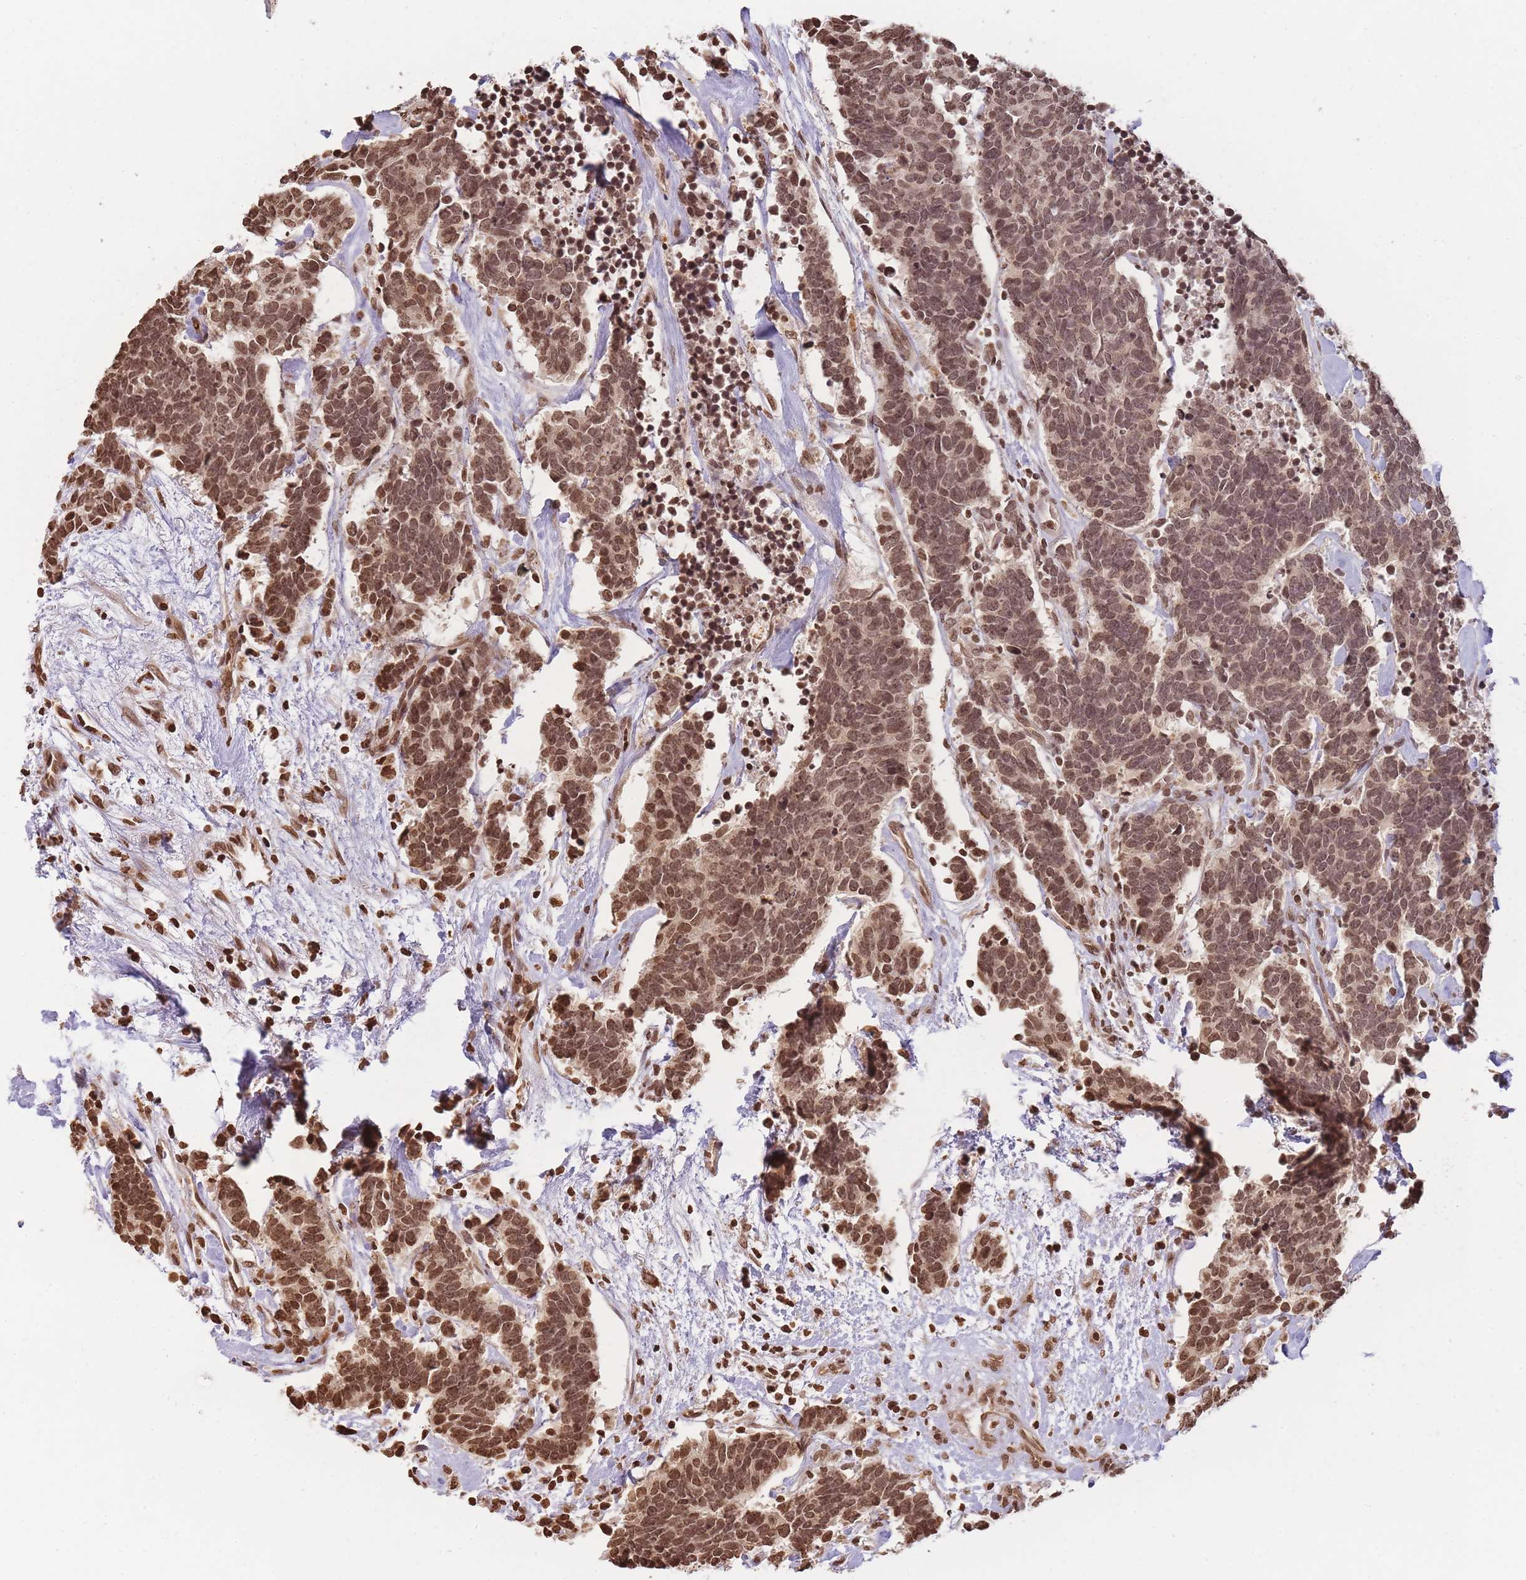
{"staining": {"intensity": "moderate", "quantity": ">75%", "location": "nuclear"}, "tissue": "carcinoid", "cell_type": "Tumor cells", "image_type": "cancer", "snomed": [{"axis": "morphology", "description": "Carcinoma, NOS"}, {"axis": "morphology", "description": "Carcinoid, malignant, NOS"}, {"axis": "topography", "description": "Urinary bladder"}], "caption": "Carcinoid tissue exhibits moderate nuclear positivity in about >75% of tumor cells", "gene": "WWTR1", "patient": {"sex": "male", "age": 57}}